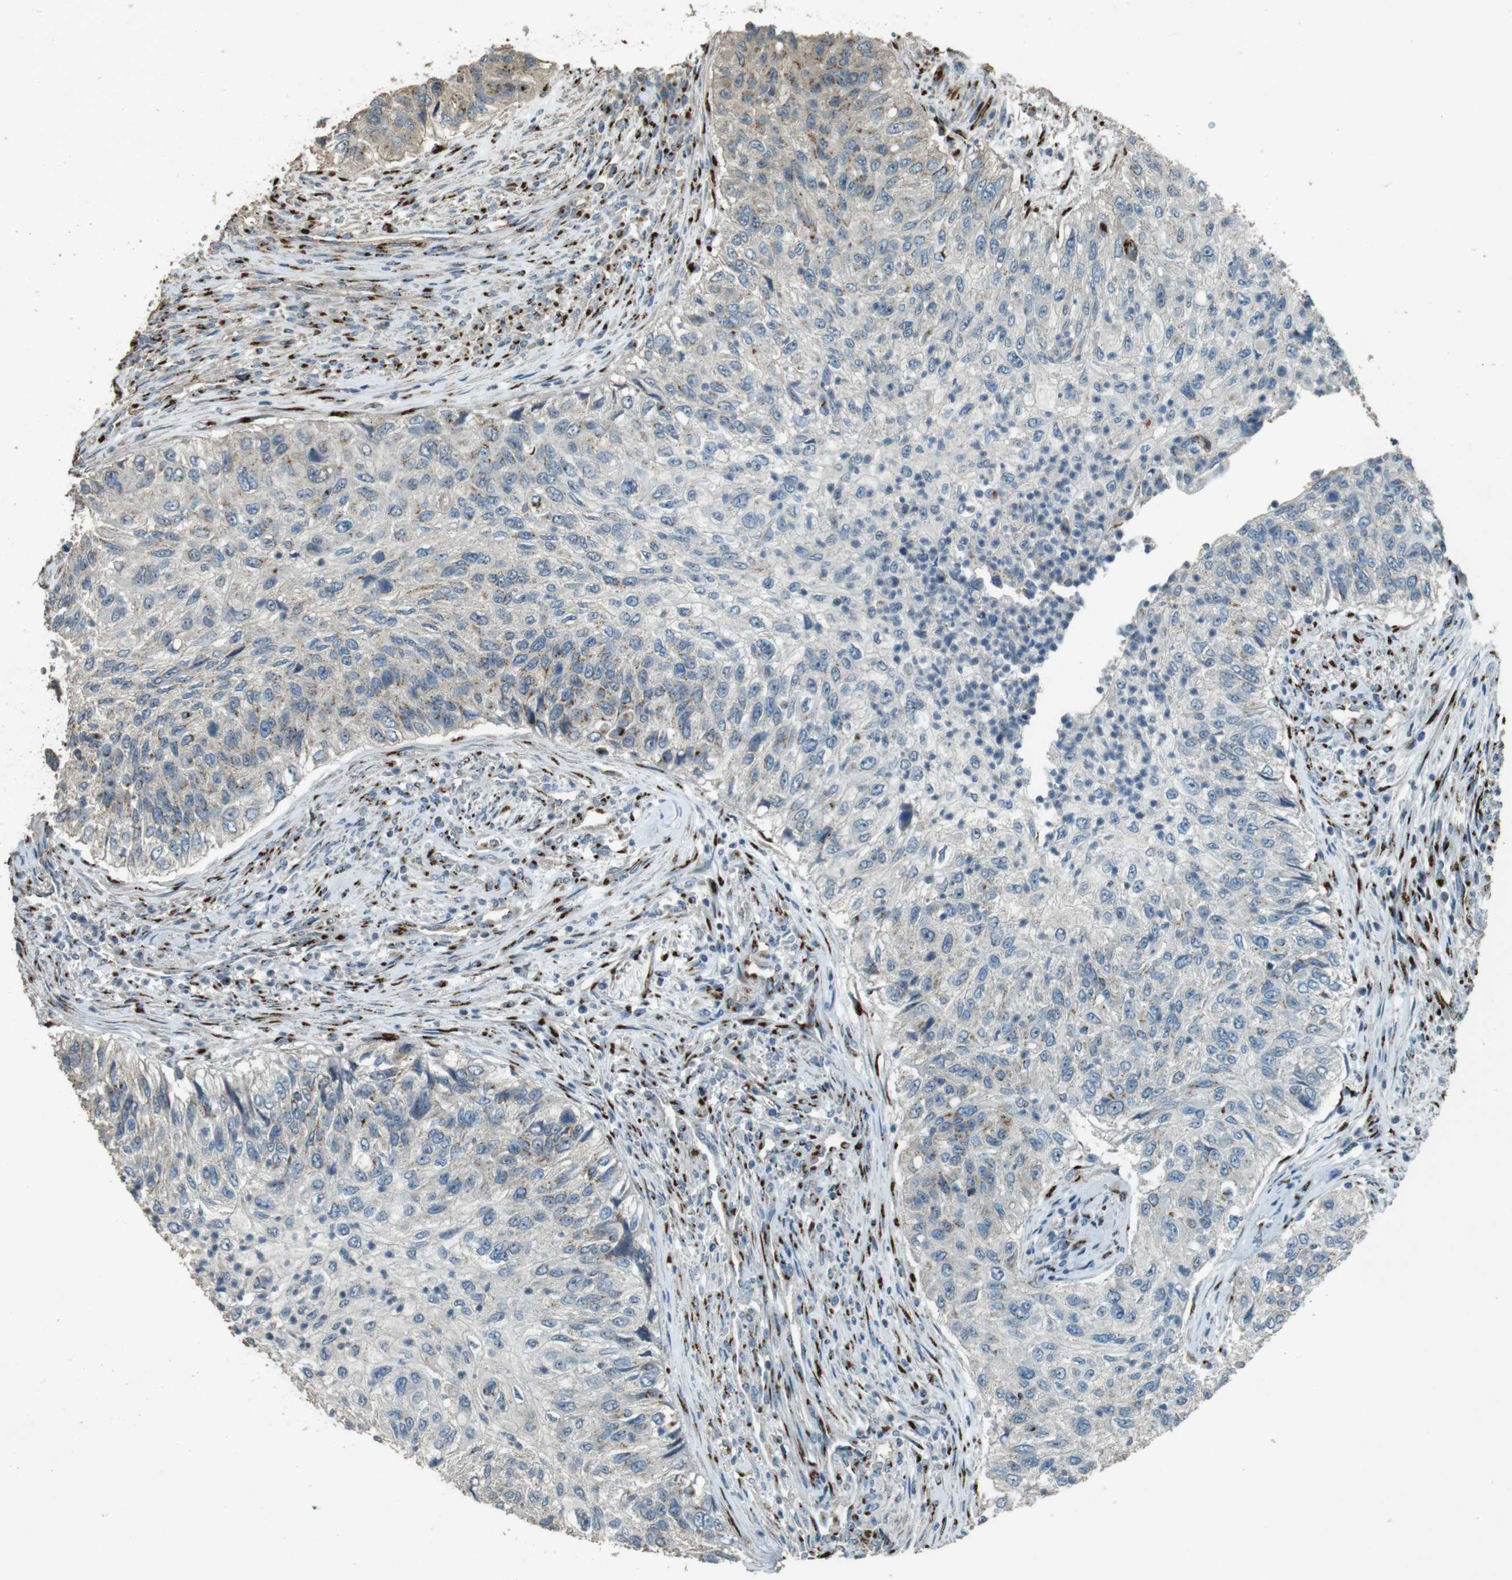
{"staining": {"intensity": "weak", "quantity": "25%-75%", "location": "cytoplasmic/membranous"}, "tissue": "urothelial cancer", "cell_type": "Tumor cells", "image_type": "cancer", "snomed": [{"axis": "morphology", "description": "Urothelial carcinoma, High grade"}, {"axis": "topography", "description": "Urinary bladder"}], "caption": "Urothelial carcinoma (high-grade) stained for a protein (brown) exhibits weak cytoplasmic/membranous positive staining in approximately 25%-75% of tumor cells.", "gene": "TMEM115", "patient": {"sex": "female", "age": 60}}